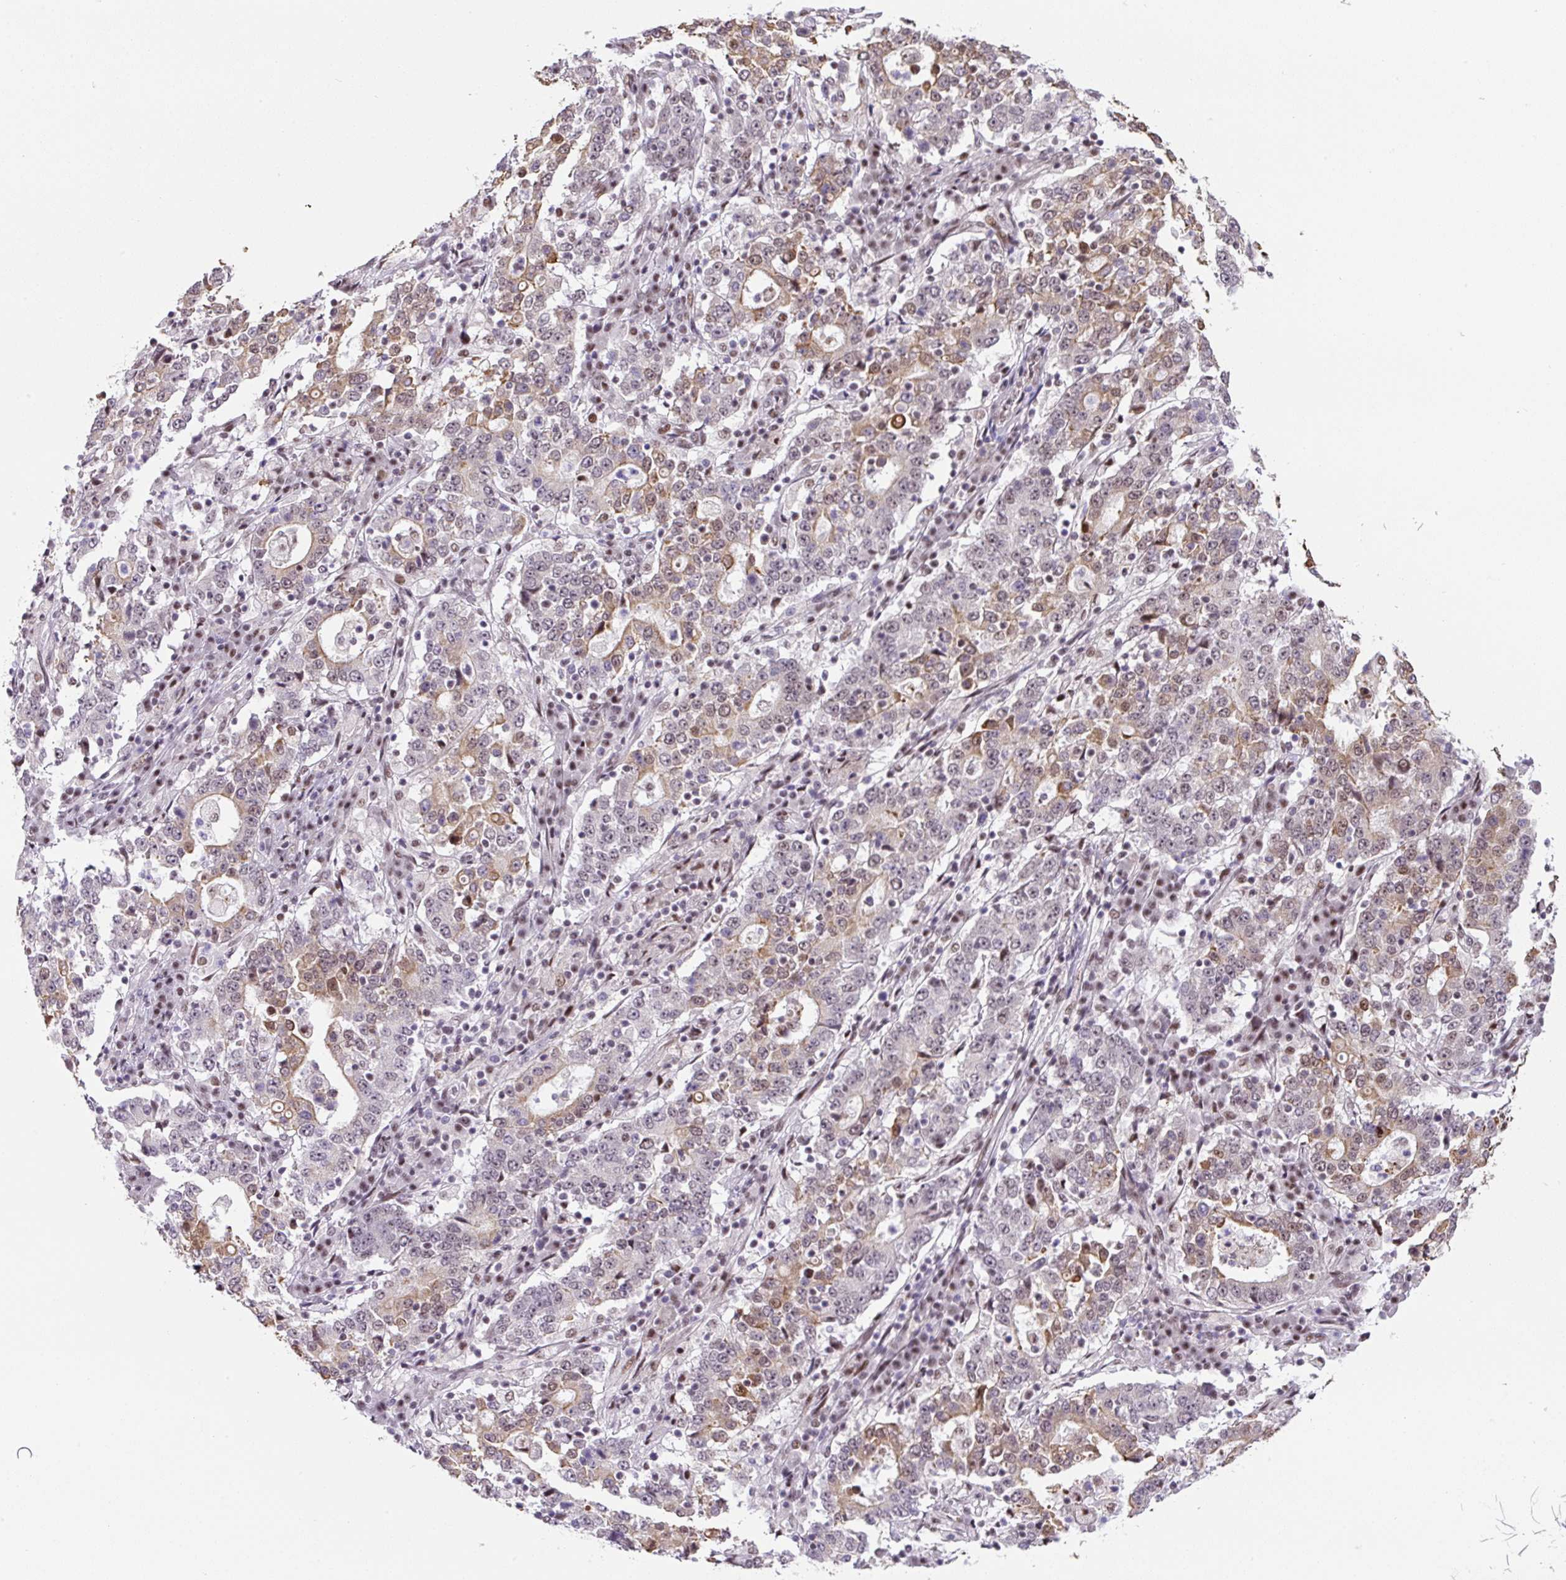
{"staining": {"intensity": "weak", "quantity": "<25%", "location": "cytoplasmic/membranous"}, "tissue": "stomach cancer", "cell_type": "Tumor cells", "image_type": "cancer", "snomed": [{"axis": "morphology", "description": "Adenocarcinoma, NOS"}, {"axis": "topography", "description": "Stomach"}], "caption": "An immunohistochemistry (IHC) photomicrograph of stomach cancer (adenocarcinoma) is shown. There is no staining in tumor cells of stomach cancer (adenocarcinoma). (Brightfield microscopy of DAB immunohistochemistry at high magnification).", "gene": "TAF1A", "patient": {"sex": "male", "age": 59}}